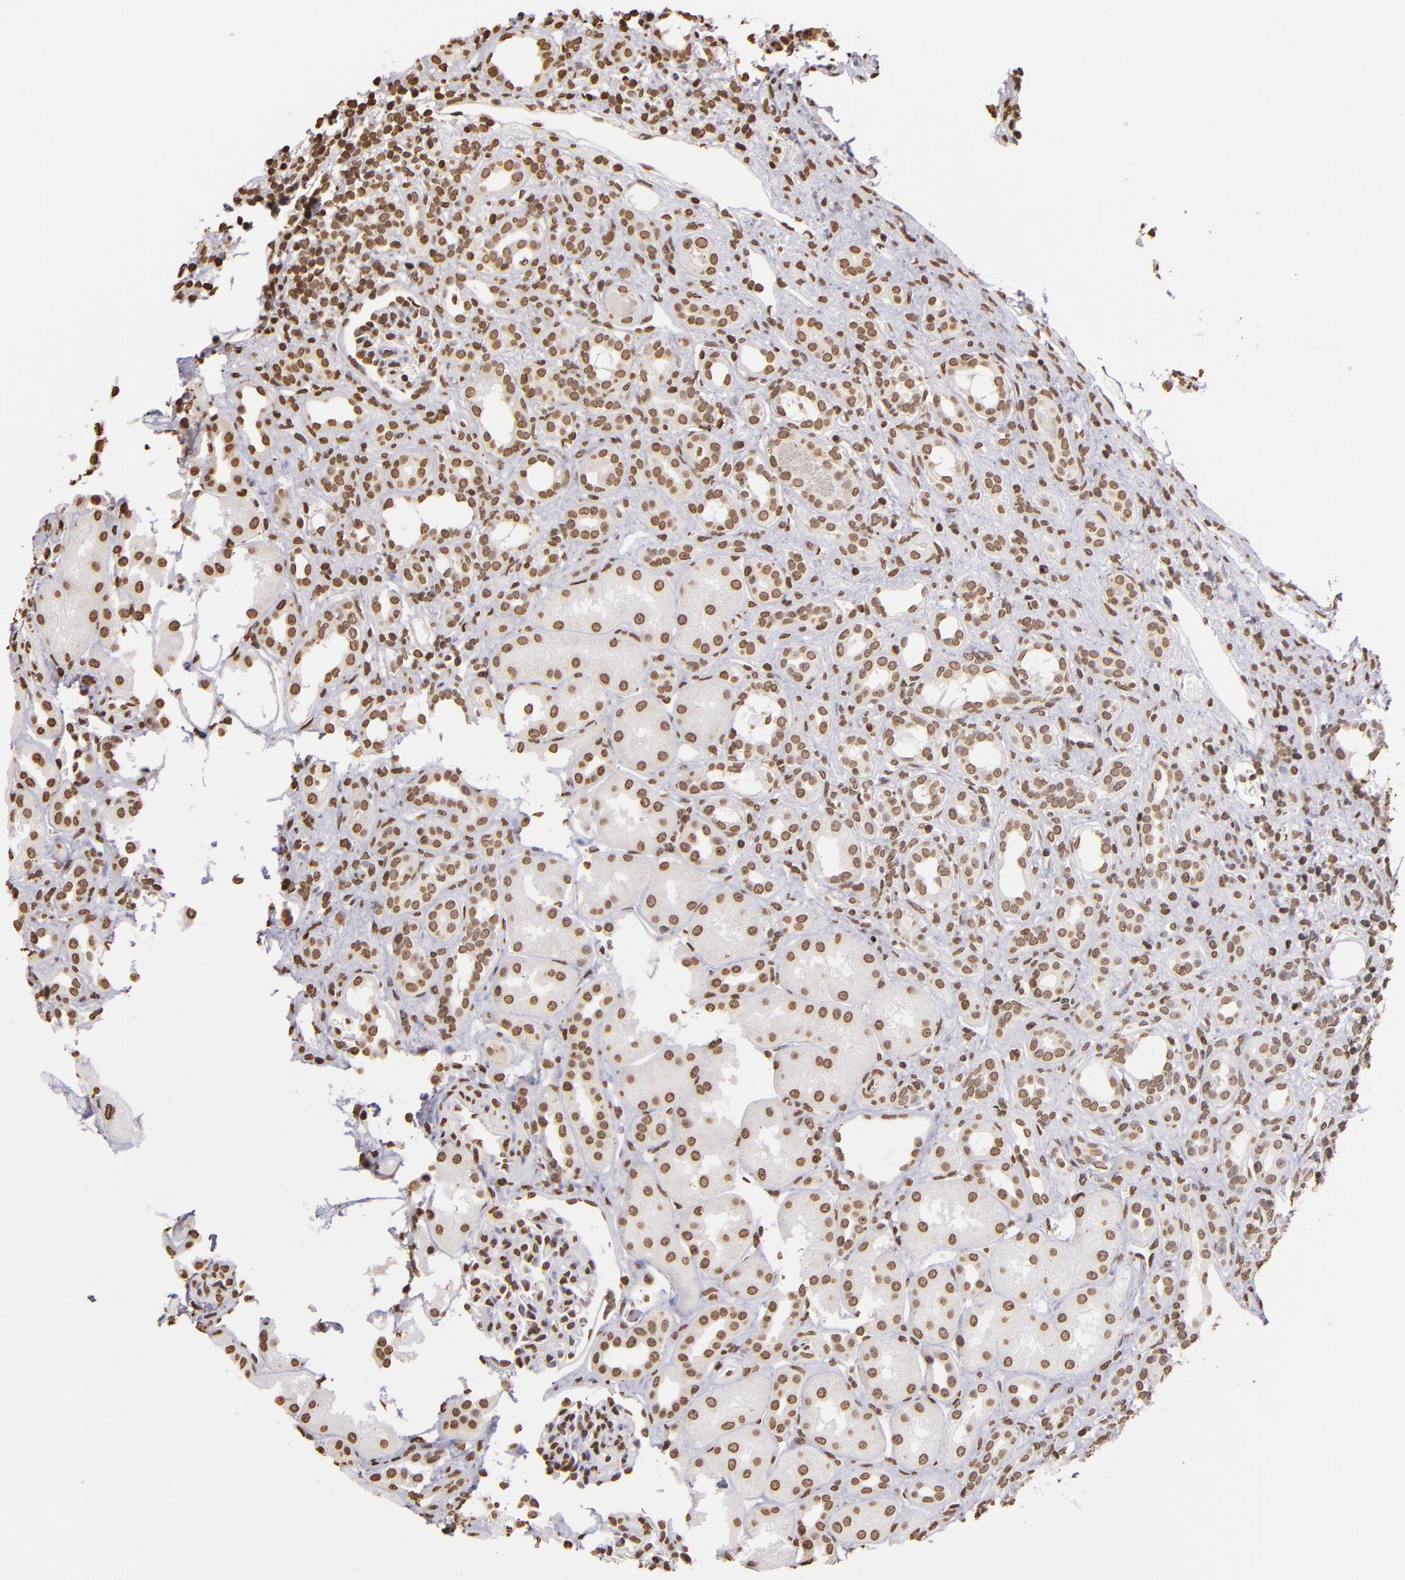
{"staining": {"intensity": "moderate", "quantity": ">75%", "location": "nuclear"}, "tissue": "kidney", "cell_type": "Cells in glomeruli", "image_type": "normal", "snomed": [{"axis": "morphology", "description": "Normal tissue, NOS"}, {"axis": "topography", "description": "Kidney"}], "caption": "Immunohistochemistry (IHC) image of benign kidney stained for a protein (brown), which shows medium levels of moderate nuclear expression in about >75% of cells in glomeruli.", "gene": "LBX1", "patient": {"sex": "male", "age": 7}}